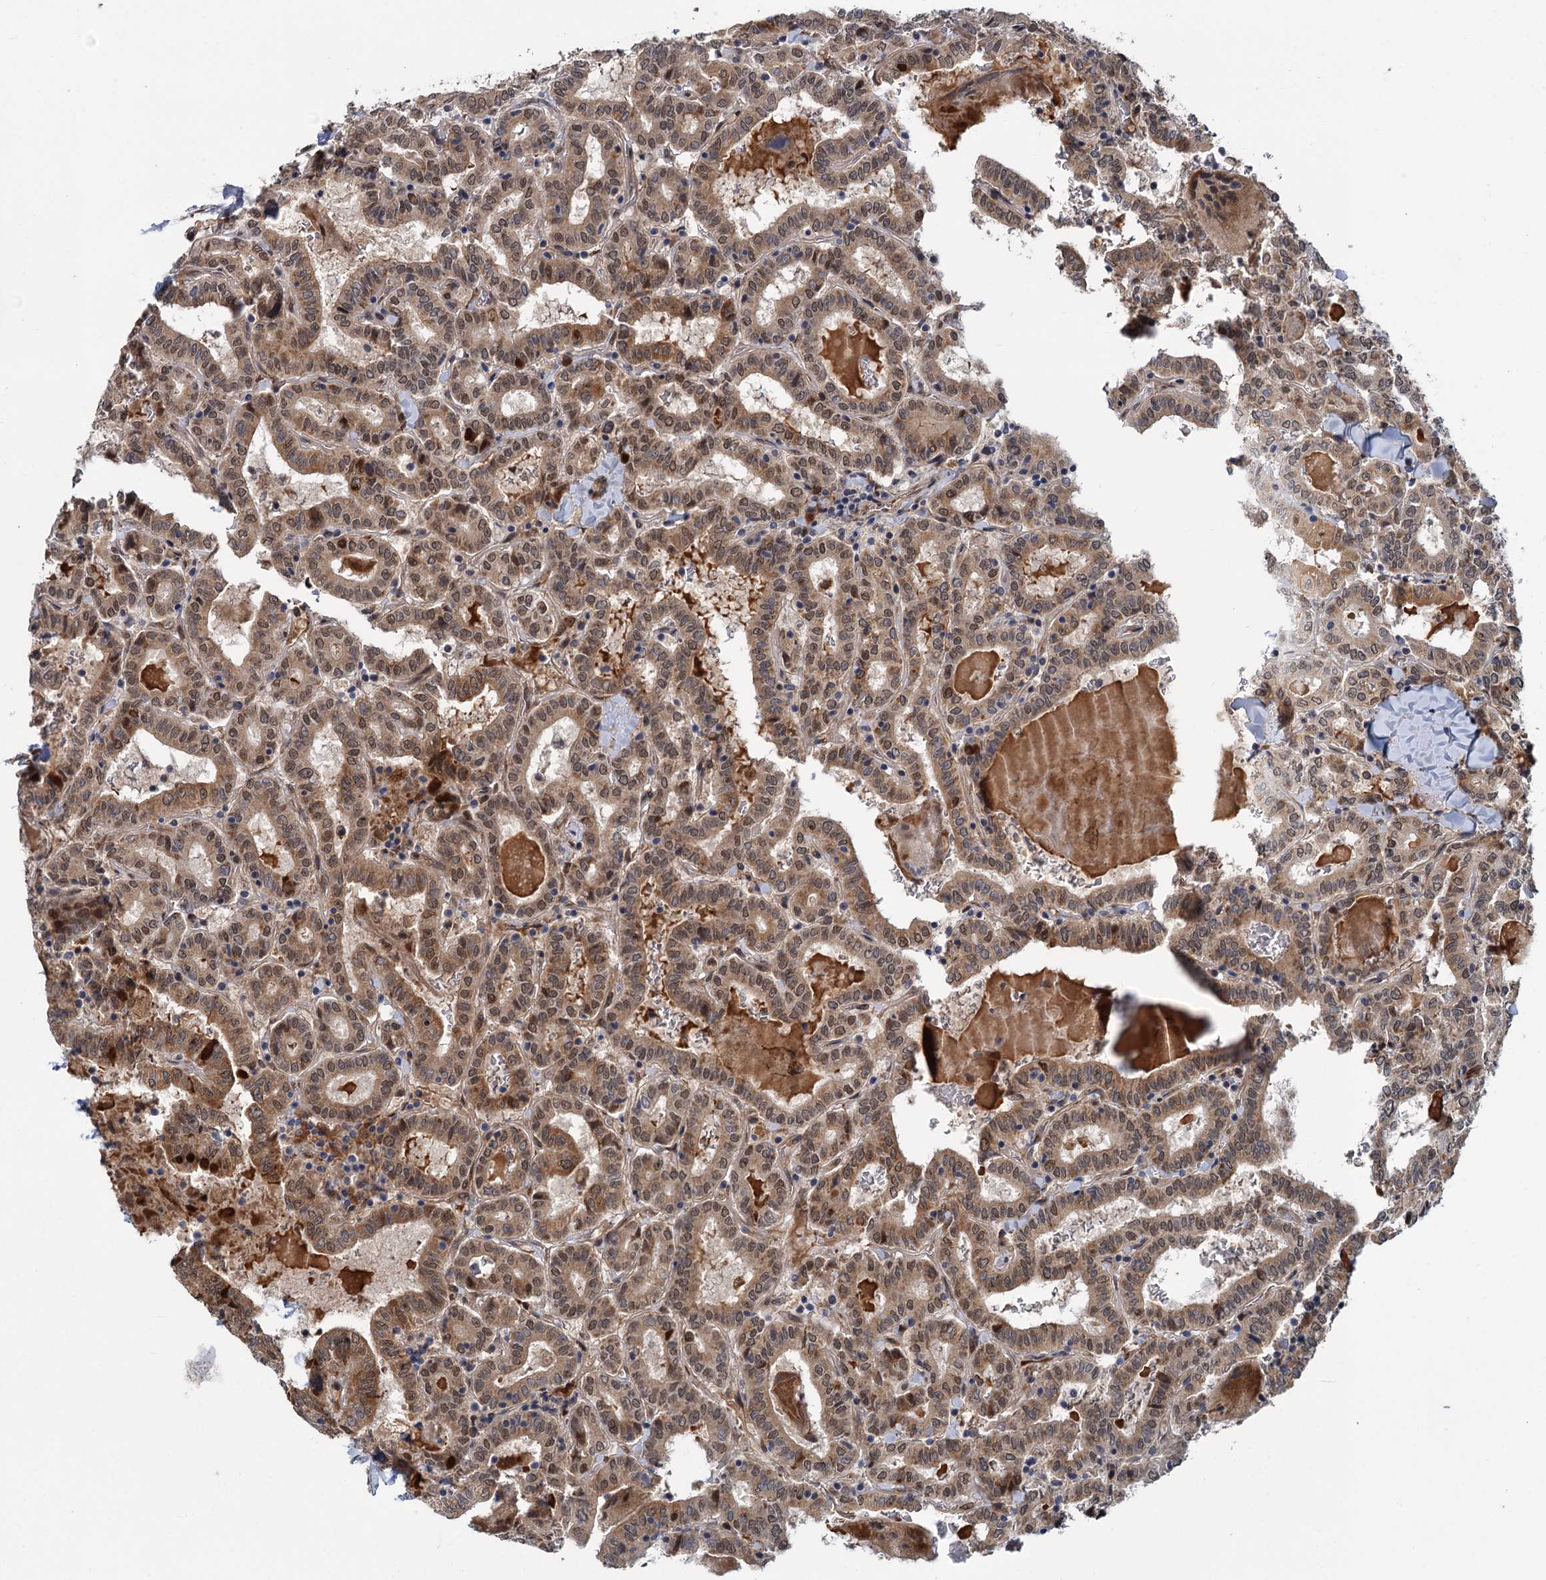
{"staining": {"intensity": "moderate", "quantity": ">75%", "location": "cytoplasmic/membranous,nuclear"}, "tissue": "thyroid cancer", "cell_type": "Tumor cells", "image_type": "cancer", "snomed": [{"axis": "morphology", "description": "Papillary adenocarcinoma, NOS"}, {"axis": "topography", "description": "Thyroid gland"}], "caption": "High-power microscopy captured an IHC image of thyroid cancer, revealing moderate cytoplasmic/membranous and nuclear staining in about >75% of tumor cells.", "gene": "APBA2", "patient": {"sex": "female", "age": 72}}